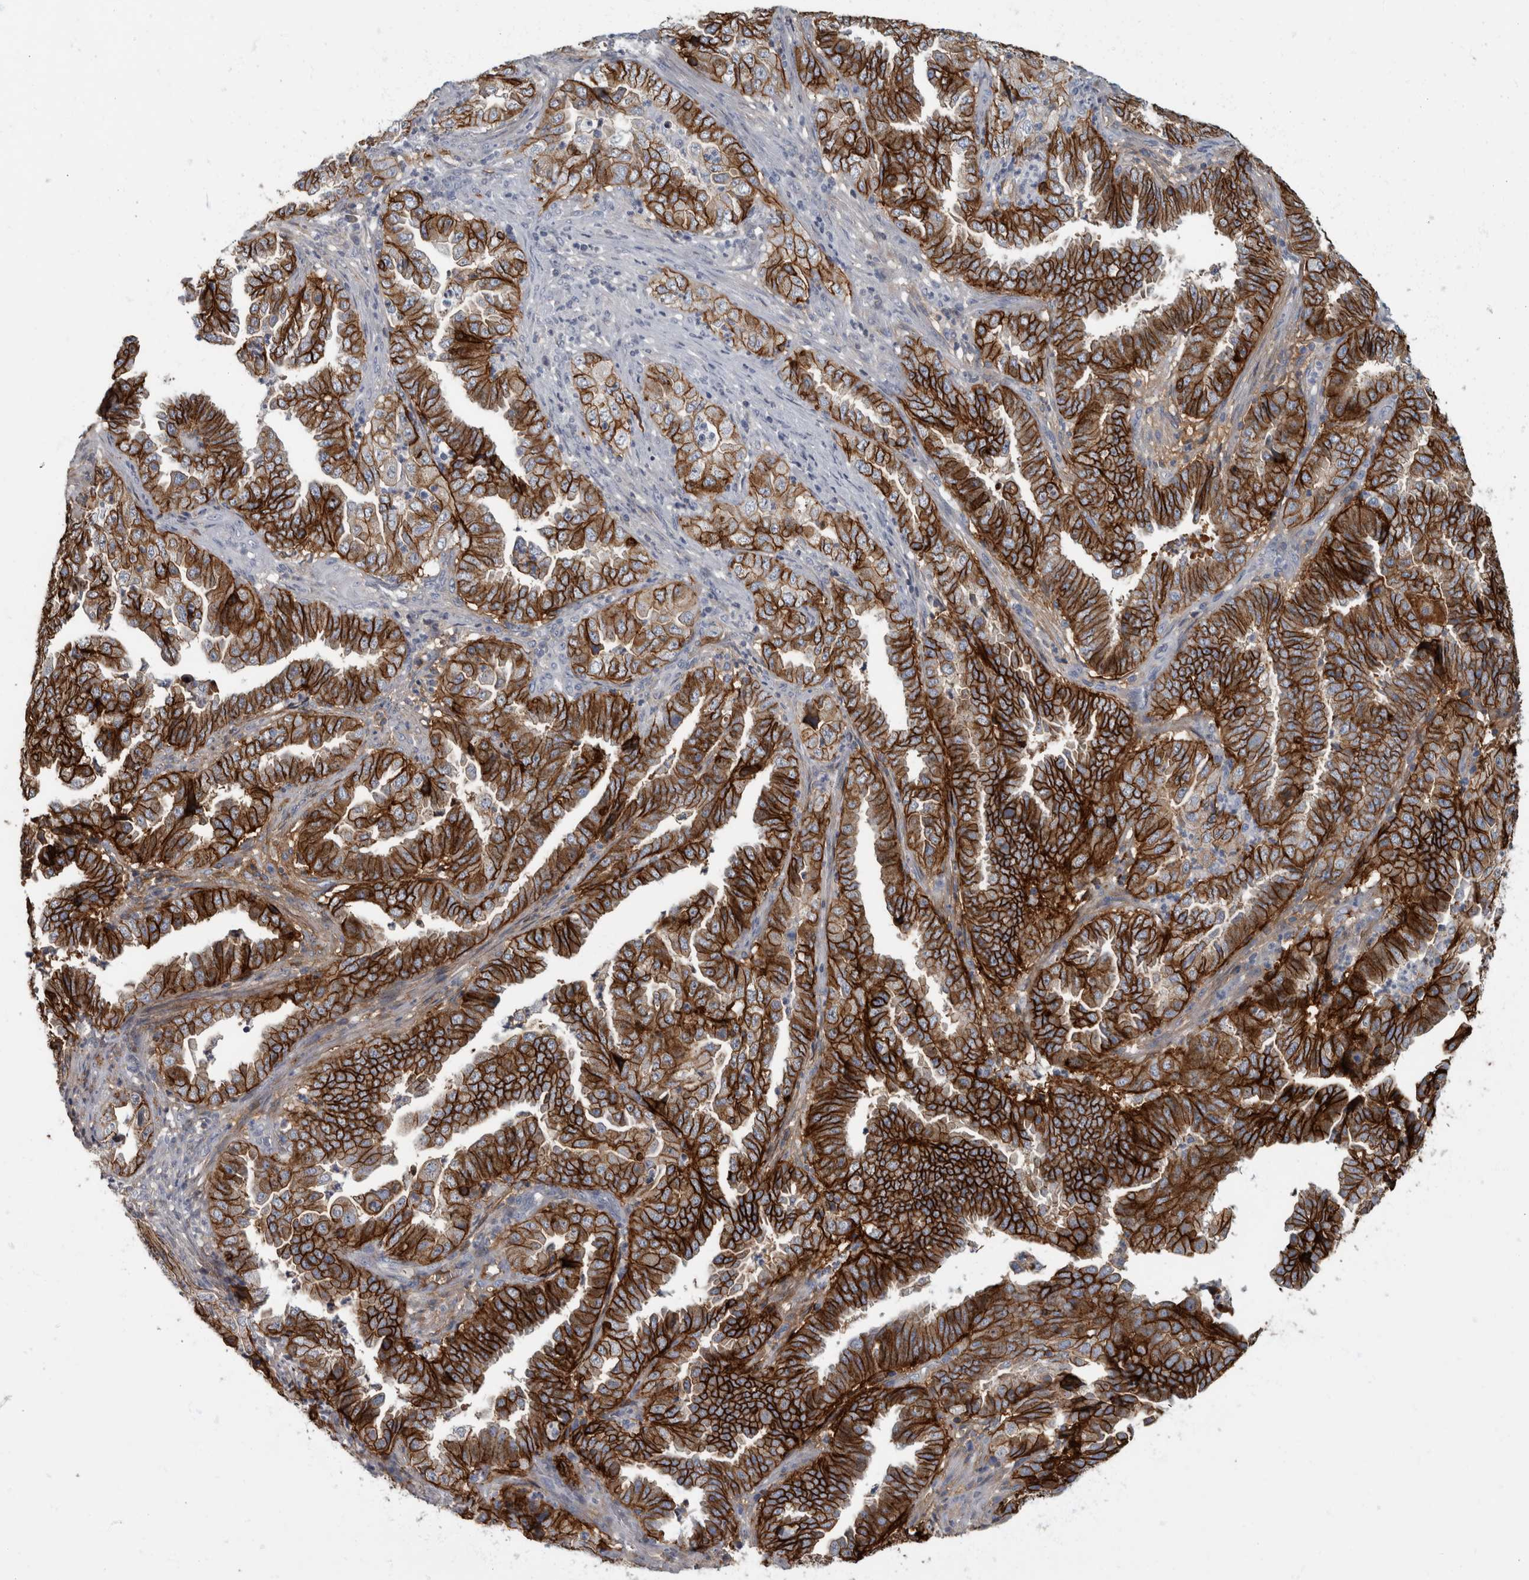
{"staining": {"intensity": "strong", "quantity": ">75%", "location": "cytoplasmic/membranous"}, "tissue": "endometrial cancer", "cell_type": "Tumor cells", "image_type": "cancer", "snomed": [{"axis": "morphology", "description": "Adenocarcinoma, NOS"}, {"axis": "topography", "description": "Endometrium"}], "caption": "An IHC image of neoplastic tissue is shown. Protein staining in brown shows strong cytoplasmic/membranous positivity in endometrial cancer (adenocarcinoma) within tumor cells. (DAB (3,3'-diaminobenzidine) IHC, brown staining for protein, blue staining for nuclei).", "gene": "DSG2", "patient": {"sex": "female", "age": 51}}